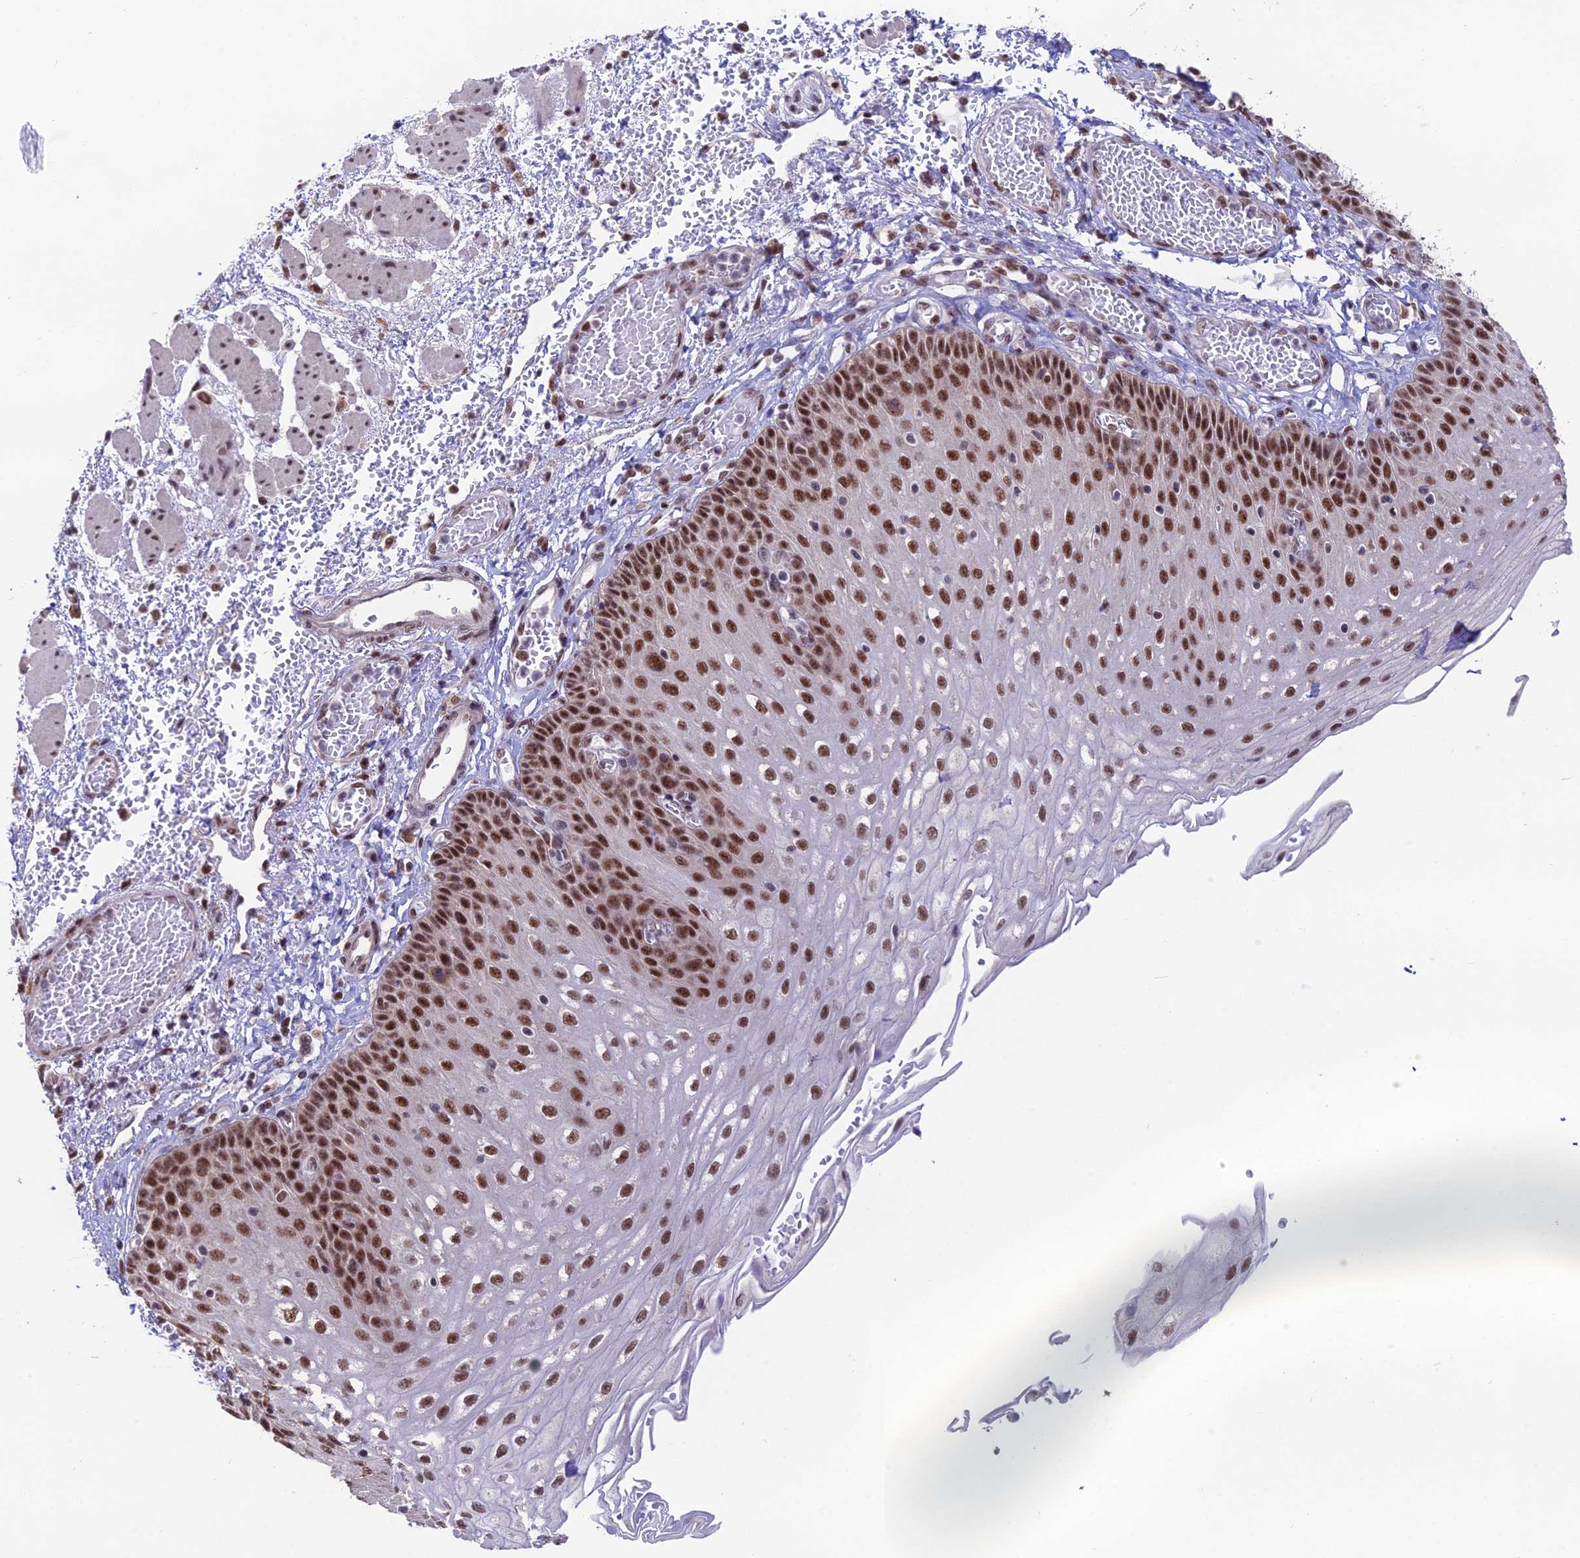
{"staining": {"intensity": "moderate", "quantity": ">75%", "location": "nuclear"}, "tissue": "esophagus", "cell_type": "Squamous epithelial cells", "image_type": "normal", "snomed": [{"axis": "morphology", "description": "Normal tissue, NOS"}, {"axis": "topography", "description": "Esophagus"}], "caption": "Squamous epithelial cells reveal medium levels of moderate nuclear positivity in about >75% of cells in benign esophagus. The protein is shown in brown color, while the nuclei are stained blue.", "gene": "THOC7", "patient": {"sex": "male", "age": 81}}